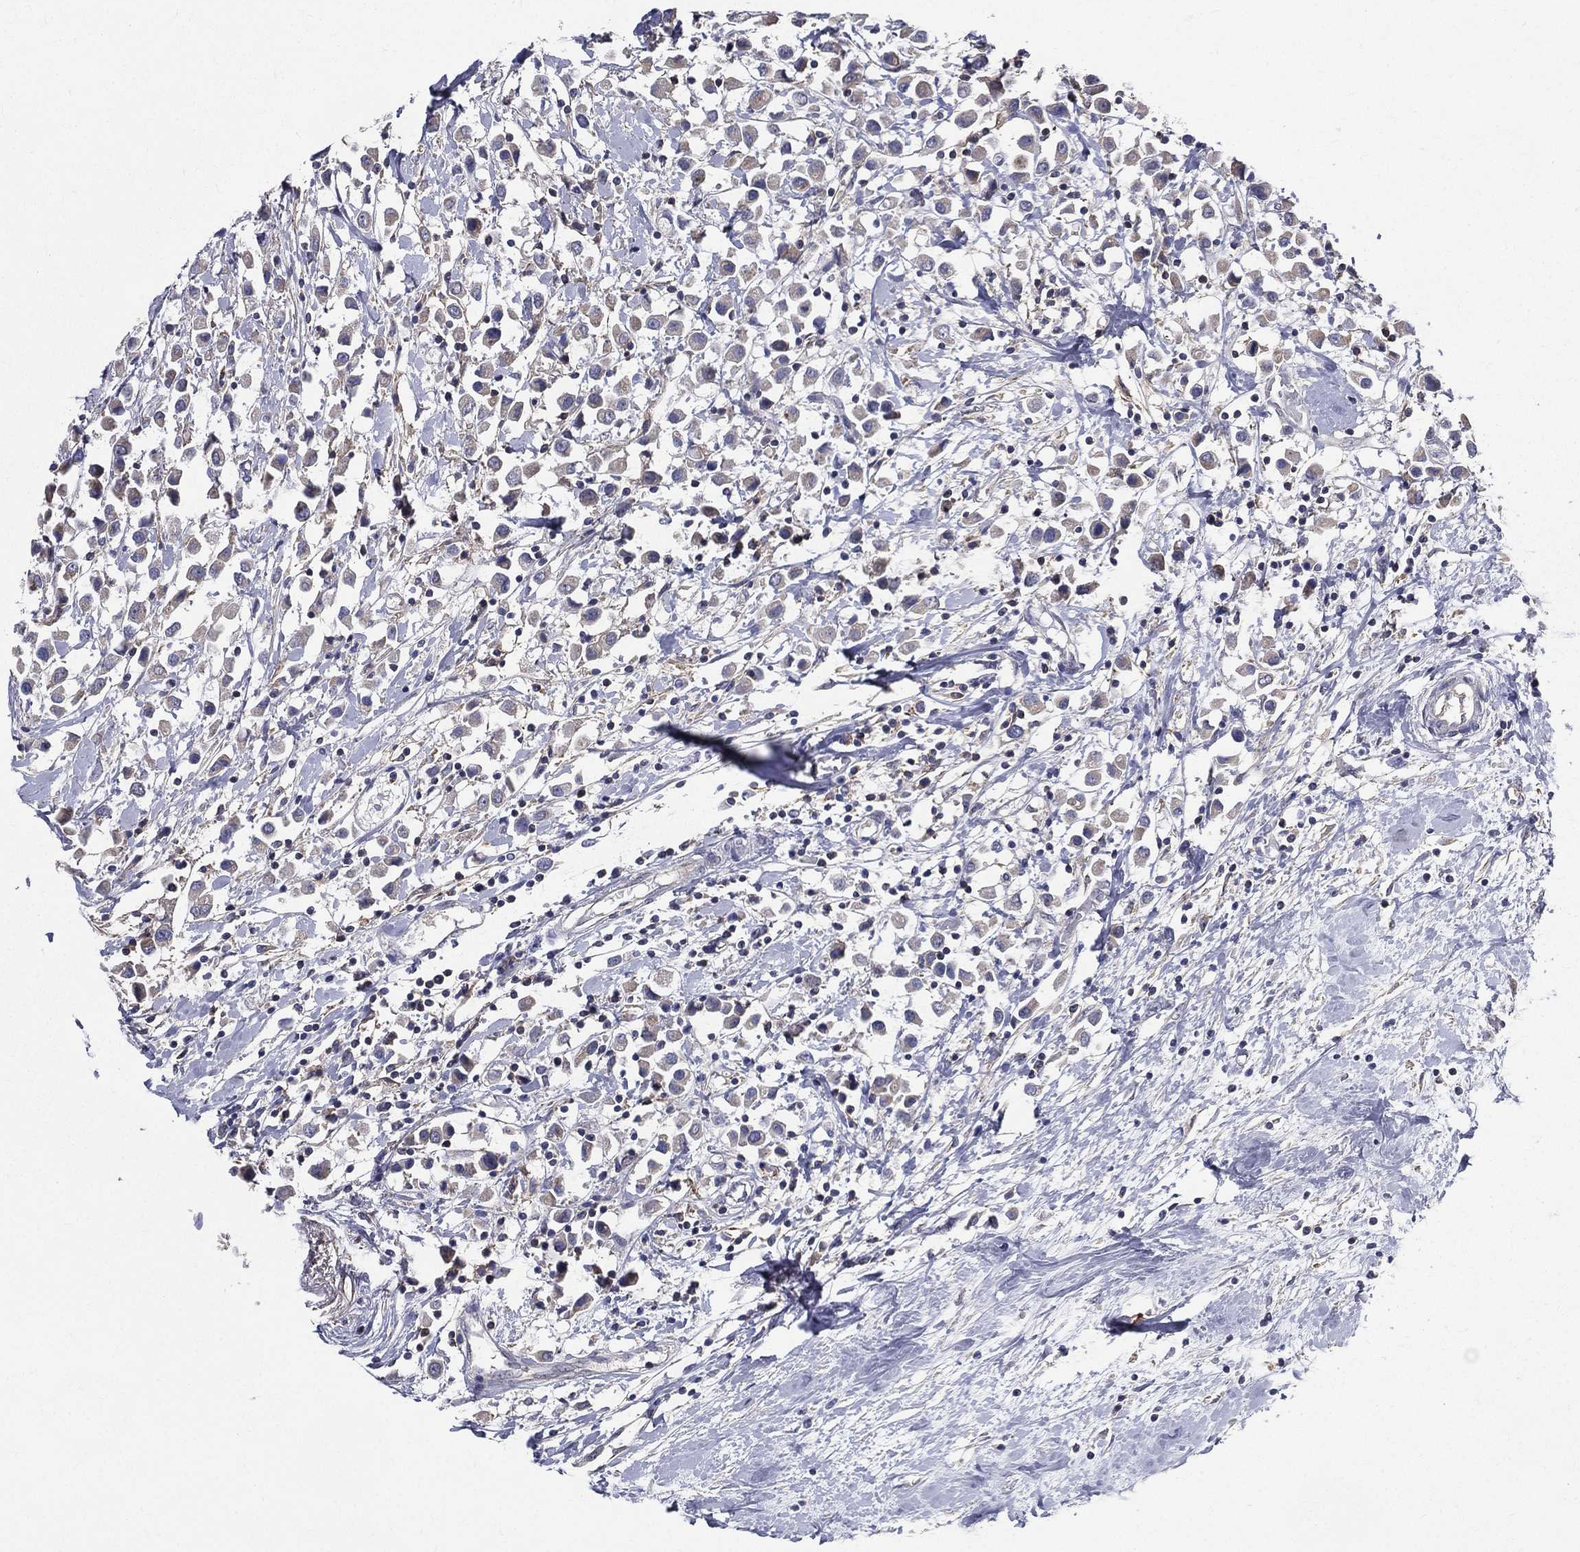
{"staining": {"intensity": "negative", "quantity": "none", "location": "none"}, "tissue": "breast cancer", "cell_type": "Tumor cells", "image_type": "cancer", "snomed": [{"axis": "morphology", "description": "Duct carcinoma"}, {"axis": "topography", "description": "Breast"}], "caption": "IHC micrograph of breast intraductal carcinoma stained for a protein (brown), which shows no positivity in tumor cells. (DAB IHC, high magnification).", "gene": "SERPINB2", "patient": {"sex": "female", "age": 61}}